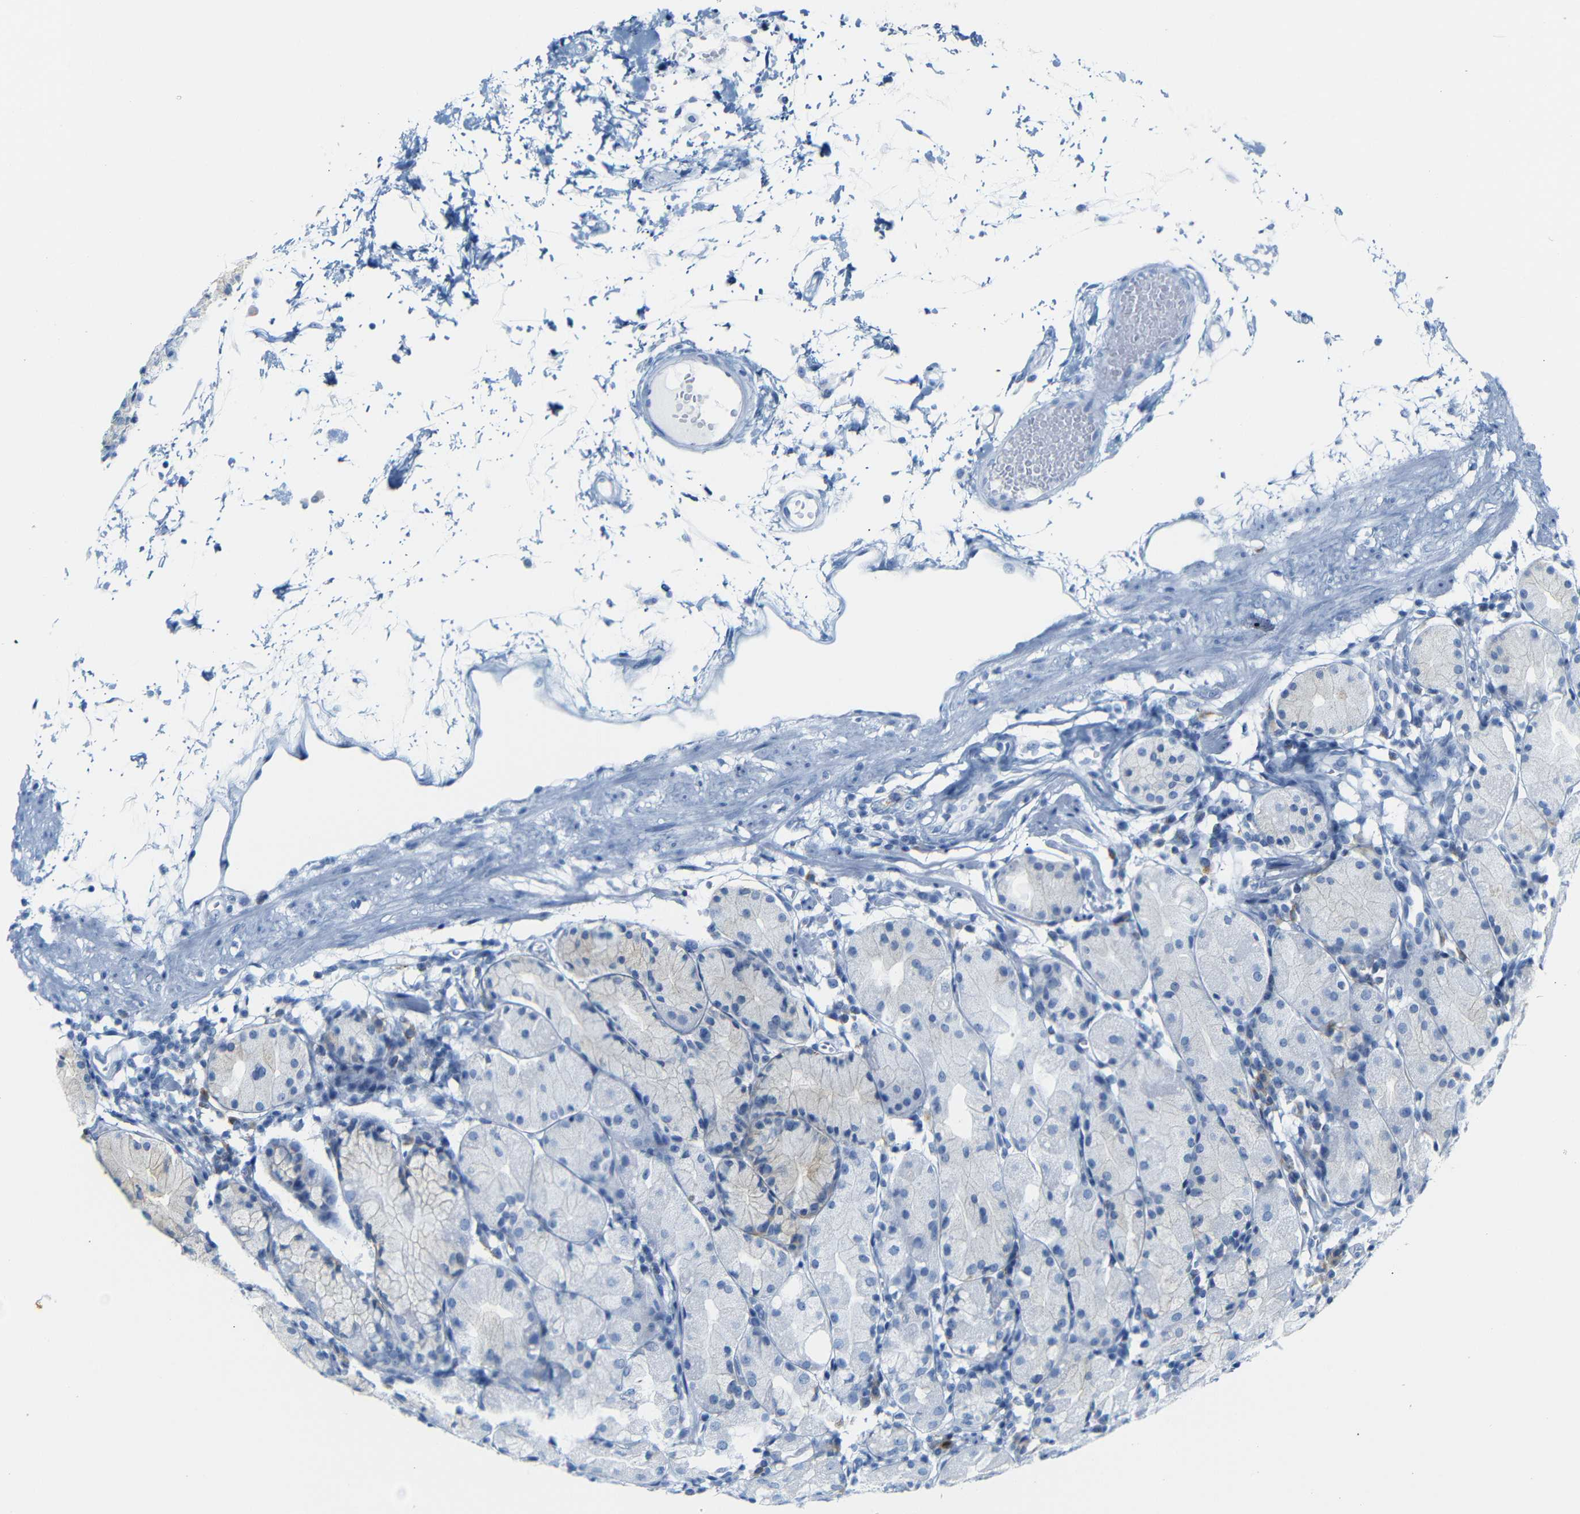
{"staining": {"intensity": "weak", "quantity": "<25%", "location": "cytoplasmic/membranous"}, "tissue": "stomach", "cell_type": "Glandular cells", "image_type": "normal", "snomed": [{"axis": "morphology", "description": "Normal tissue, NOS"}, {"axis": "topography", "description": "Stomach"}, {"axis": "topography", "description": "Stomach, lower"}], "caption": "IHC of normal human stomach shows no expression in glandular cells.", "gene": "FCRL1", "patient": {"sex": "female", "age": 75}}